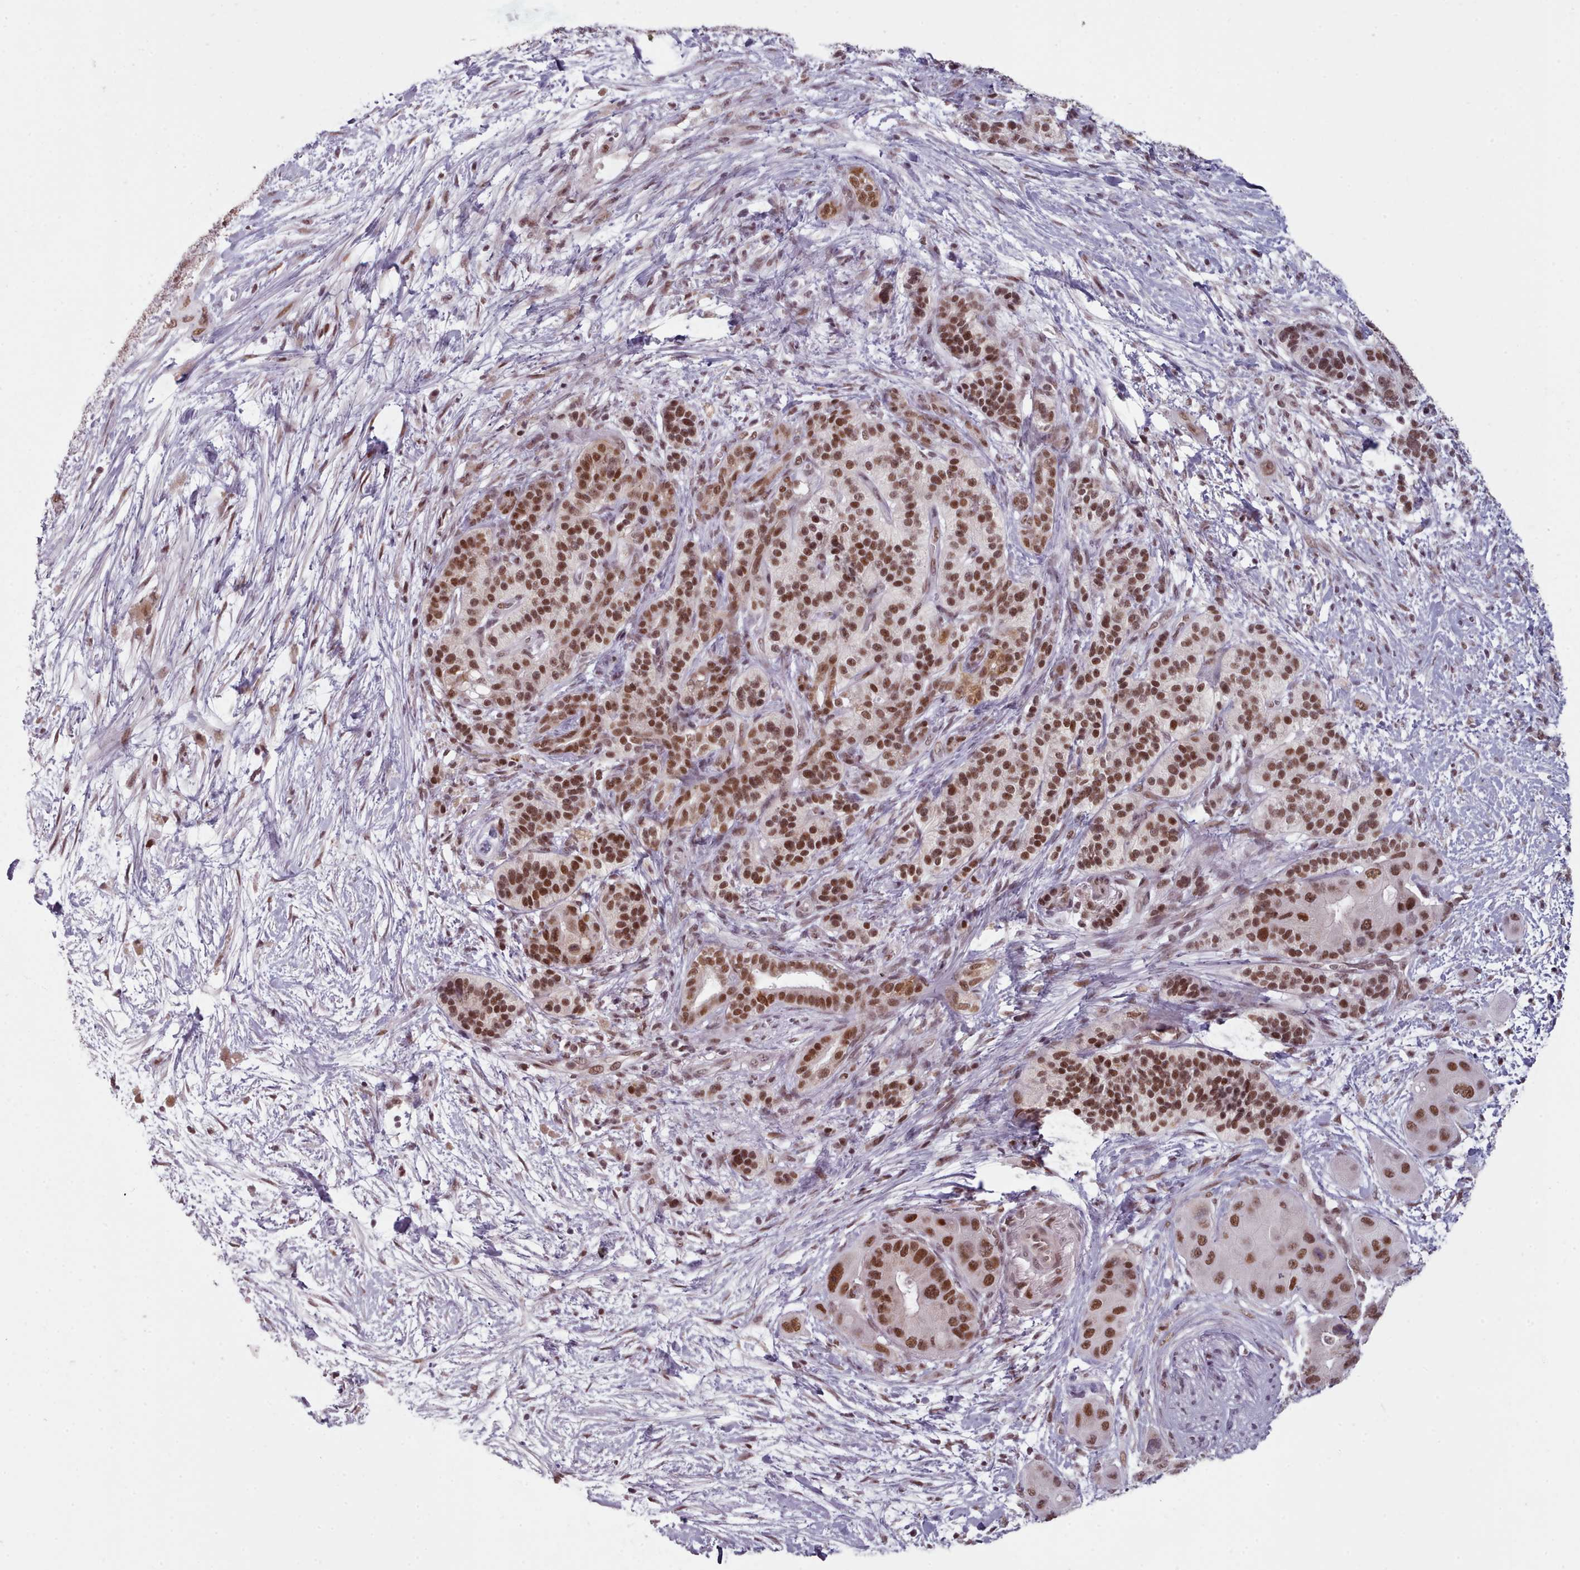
{"staining": {"intensity": "strong", "quantity": ">75%", "location": "nuclear"}, "tissue": "pancreatic cancer", "cell_type": "Tumor cells", "image_type": "cancer", "snomed": [{"axis": "morphology", "description": "Adenocarcinoma, NOS"}, {"axis": "topography", "description": "Pancreas"}], "caption": "This is an image of immunohistochemistry (IHC) staining of pancreatic cancer, which shows strong positivity in the nuclear of tumor cells.", "gene": "SRSF9", "patient": {"sex": "male", "age": 57}}